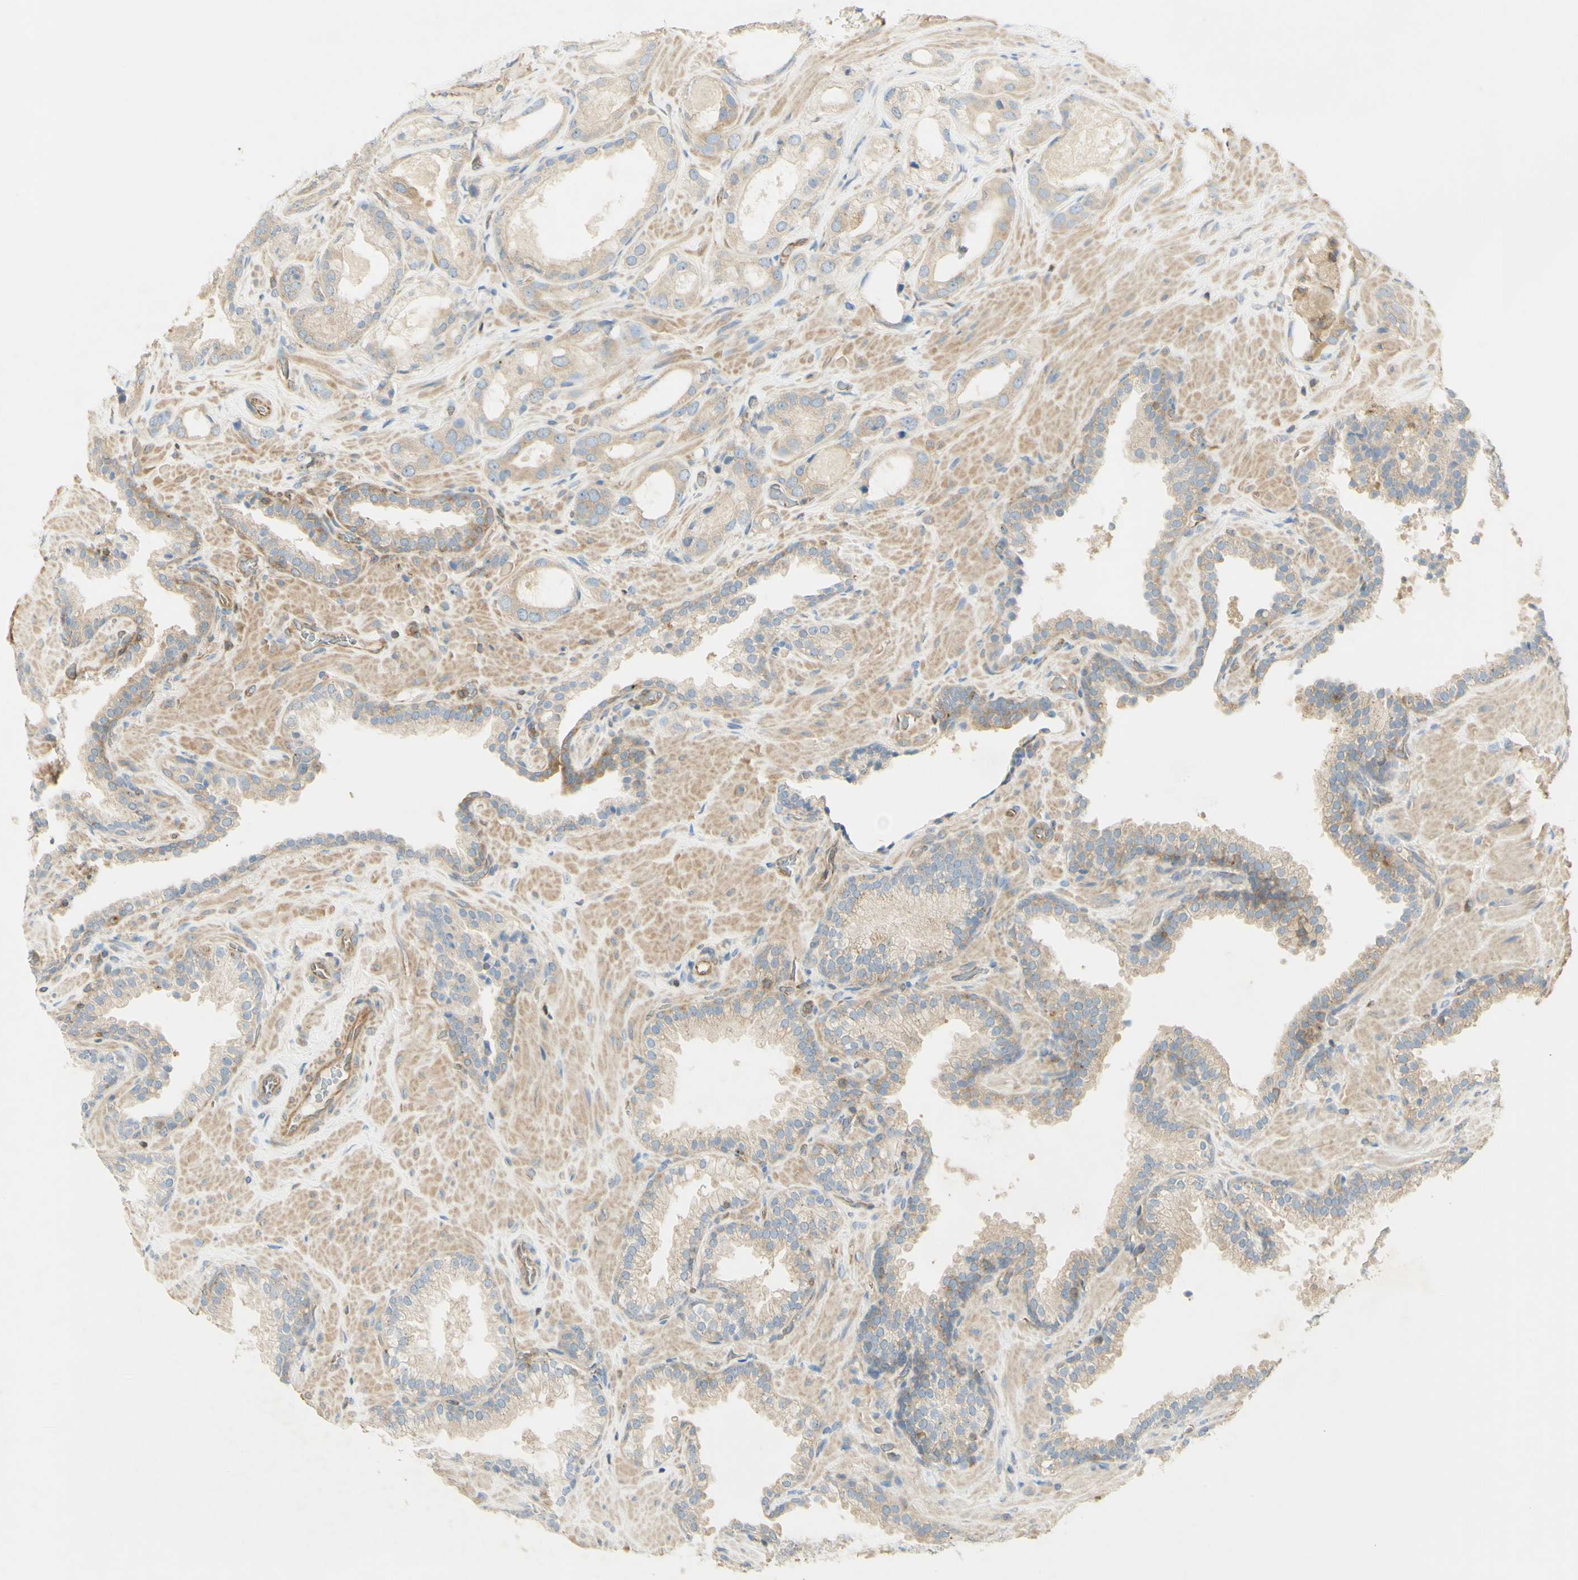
{"staining": {"intensity": "weak", "quantity": ">75%", "location": "cytoplasmic/membranous"}, "tissue": "prostate cancer", "cell_type": "Tumor cells", "image_type": "cancer", "snomed": [{"axis": "morphology", "description": "Adenocarcinoma, High grade"}, {"axis": "topography", "description": "Prostate"}], "caption": "Protein analysis of prostate adenocarcinoma (high-grade) tissue reveals weak cytoplasmic/membranous expression in approximately >75% of tumor cells. Using DAB (brown) and hematoxylin (blue) stains, captured at high magnification using brightfield microscopy.", "gene": "IKBKG", "patient": {"sex": "male", "age": 64}}